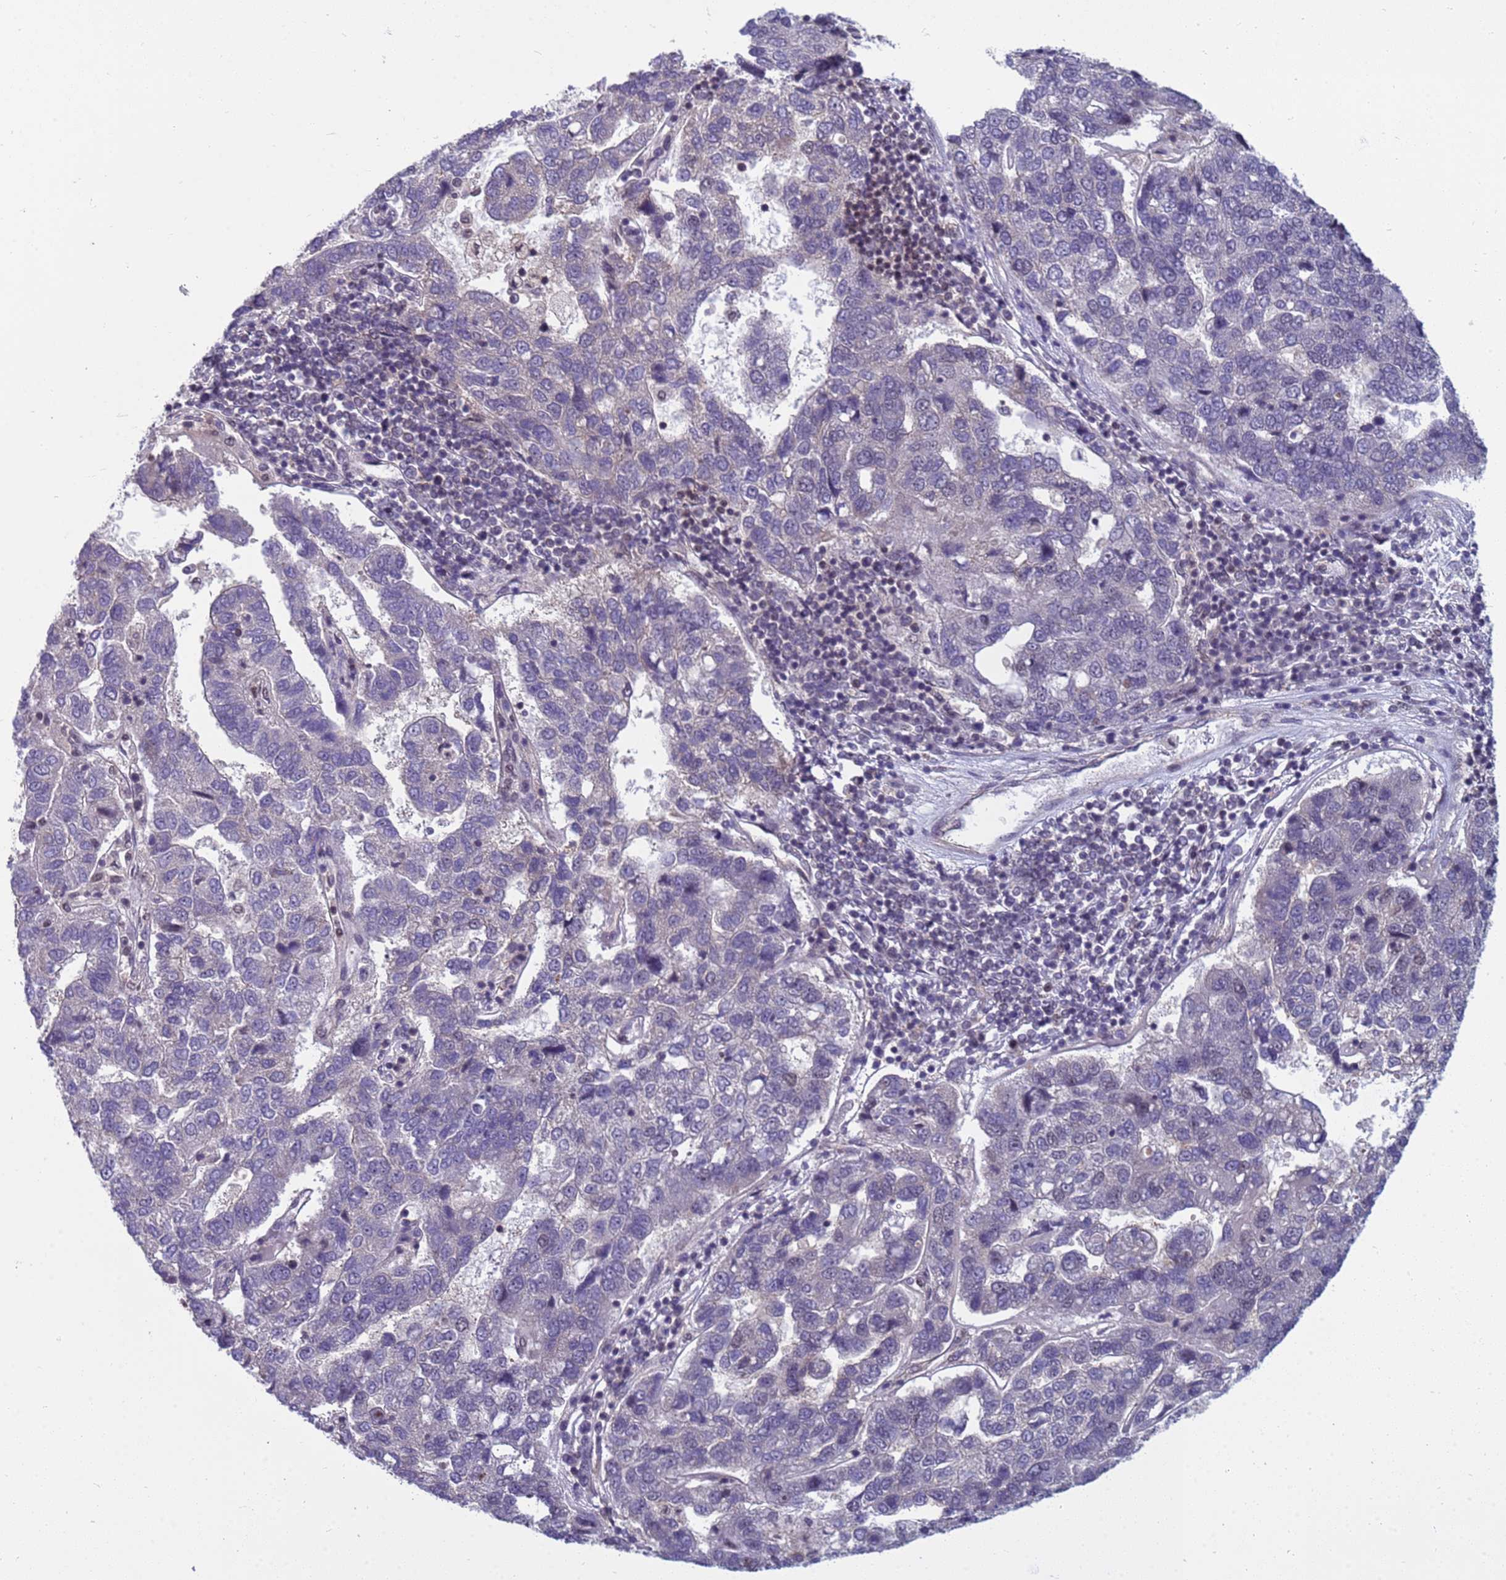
{"staining": {"intensity": "negative", "quantity": "none", "location": "none"}, "tissue": "pancreatic cancer", "cell_type": "Tumor cells", "image_type": "cancer", "snomed": [{"axis": "morphology", "description": "Adenocarcinoma, NOS"}, {"axis": "topography", "description": "Pancreas"}], "caption": "Tumor cells show no significant expression in pancreatic cancer.", "gene": "NSL1", "patient": {"sex": "female", "age": 61}}